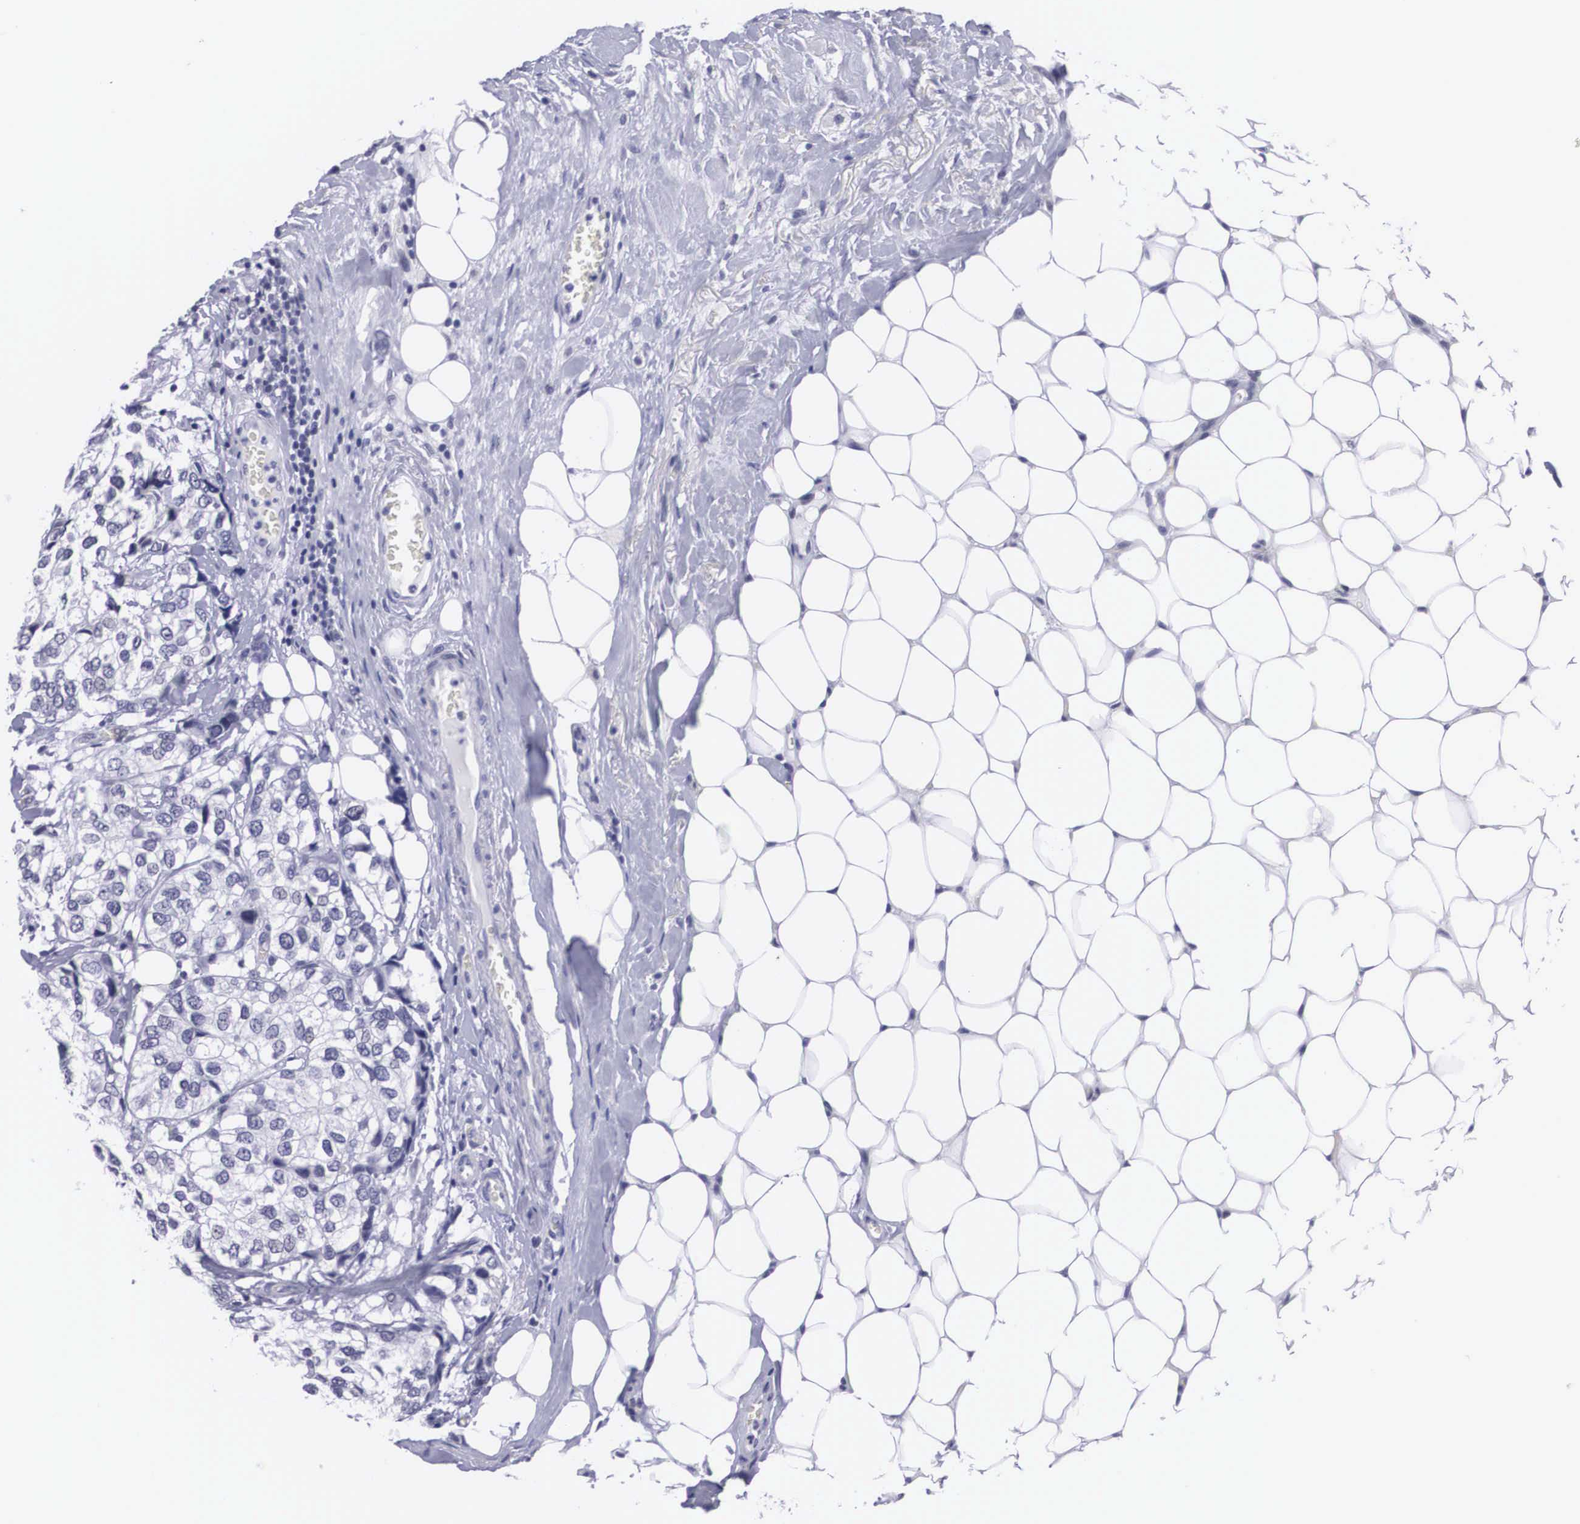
{"staining": {"intensity": "negative", "quantity": "none", "location": "none"}, "tissue": "breast cancer", "cell_type": "Tumor cells", "image_type": "cancer", "snomed": [{"axis": "morphology", "description": "Duct carcinoma"}, {"axis": "topography", "description": "Breast"}], "caption": "Breast cancer (intraductal carcinoma) was stained to show a protein in brown. There is no significant positivity in tumor cells. Brightfield microscopy of immunohistochemistry stained with DAB (3,3'-diaminobenzidine) (brown) and hematoxylin (blue), captured at high magnification.", "gene": "C22orf31", "patient": {"sex": "female", "age": 68}}